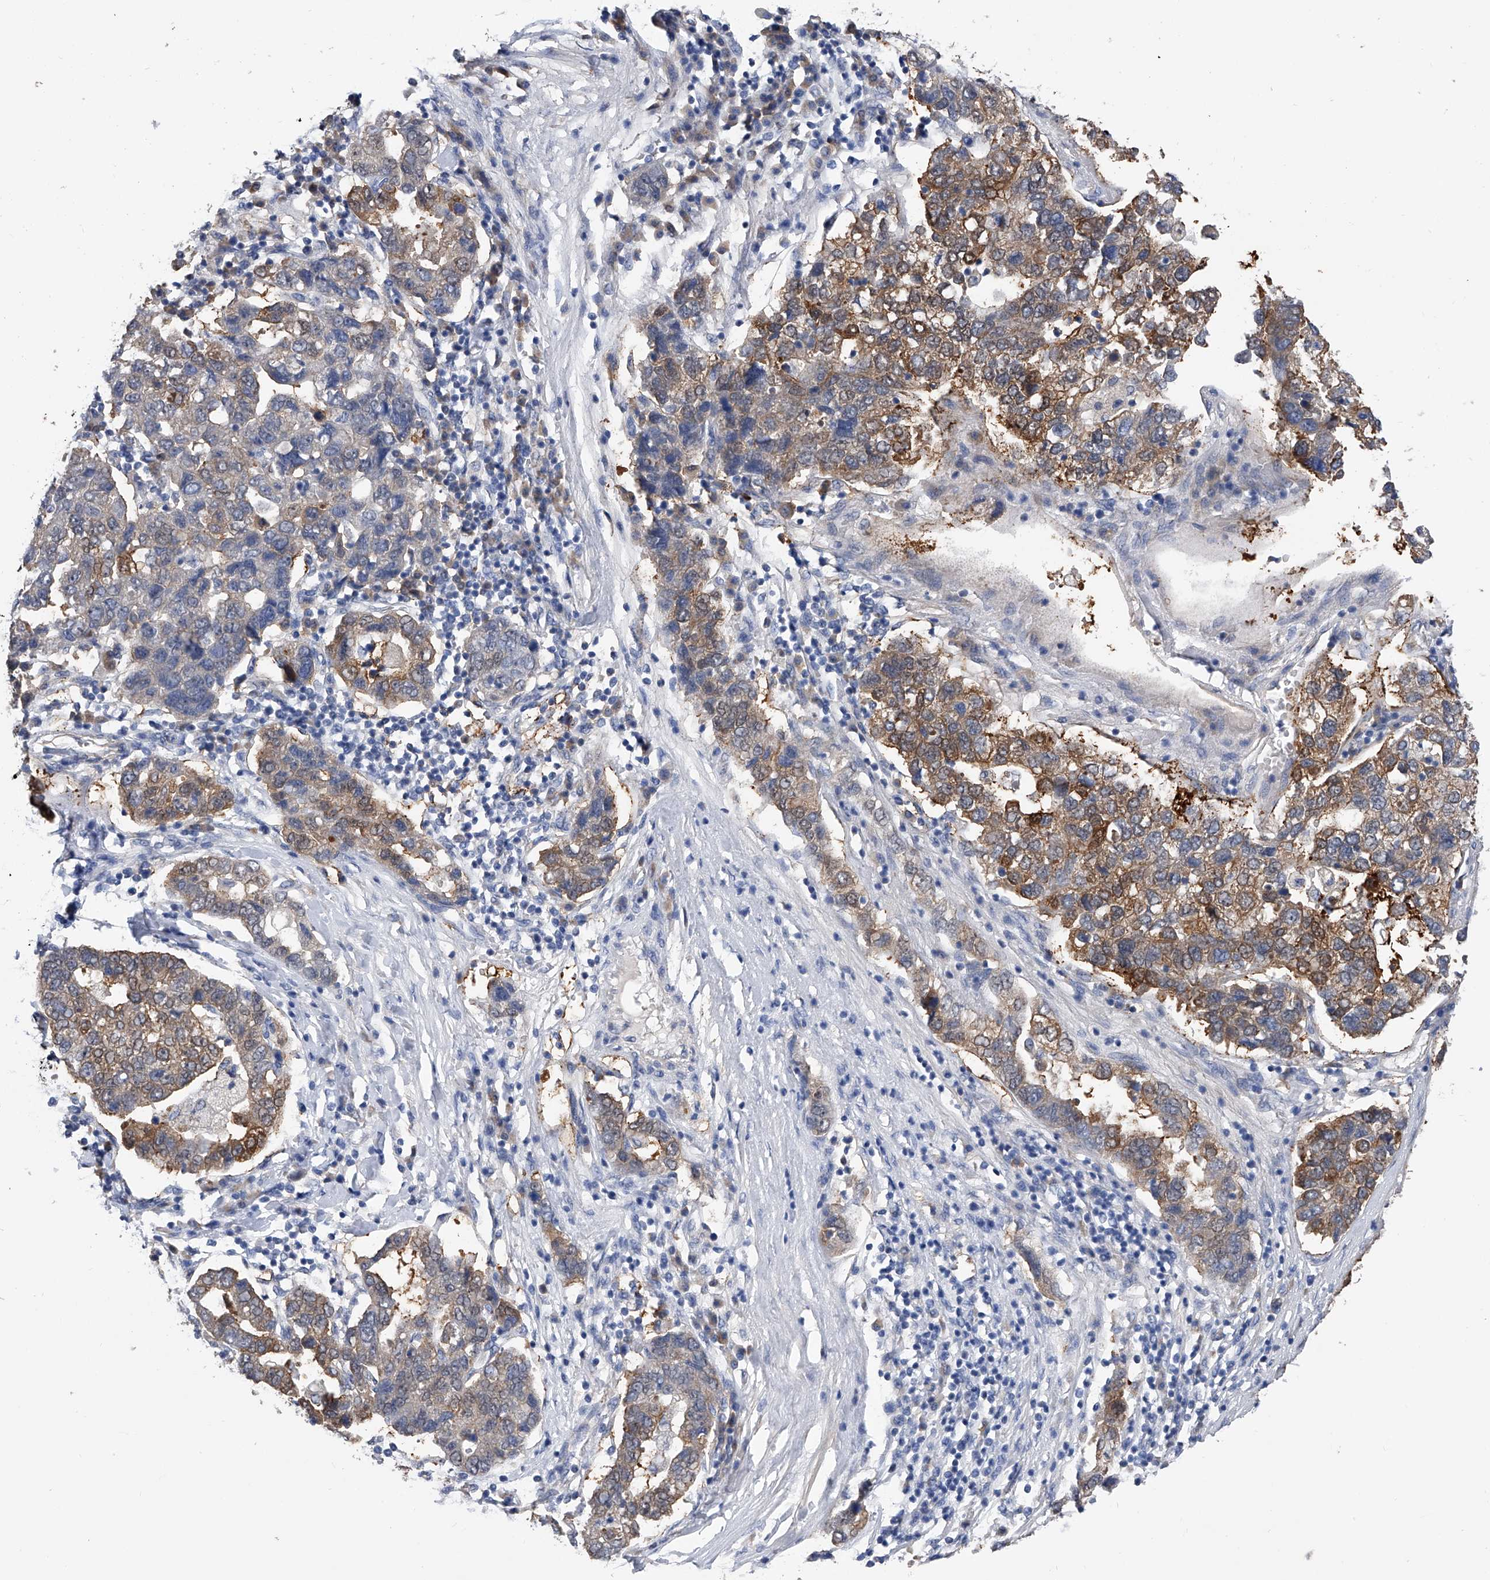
{"staining": {"intensity": "moderate", "quantity": ">75%", "location": "cytoplasmic/membranous"}, "tissue": "pancreatic cancer", "cell_type": "Tumor cells", "image_type": "cancer", "snomed": [{"axis": "morphology", "description": "Adenocarcinoma, NOS"}, {"axis": "topography", "description": "Pancreas"}], "caption": "A photomicrograph of human pancreatic cancer (adenocarcinoma) stained for a protein displays moderate cytoplasmic/membranous brown staining in tumor cells.", "gene": "PGM3", "patient": {"sex": "female", "age": 61}}